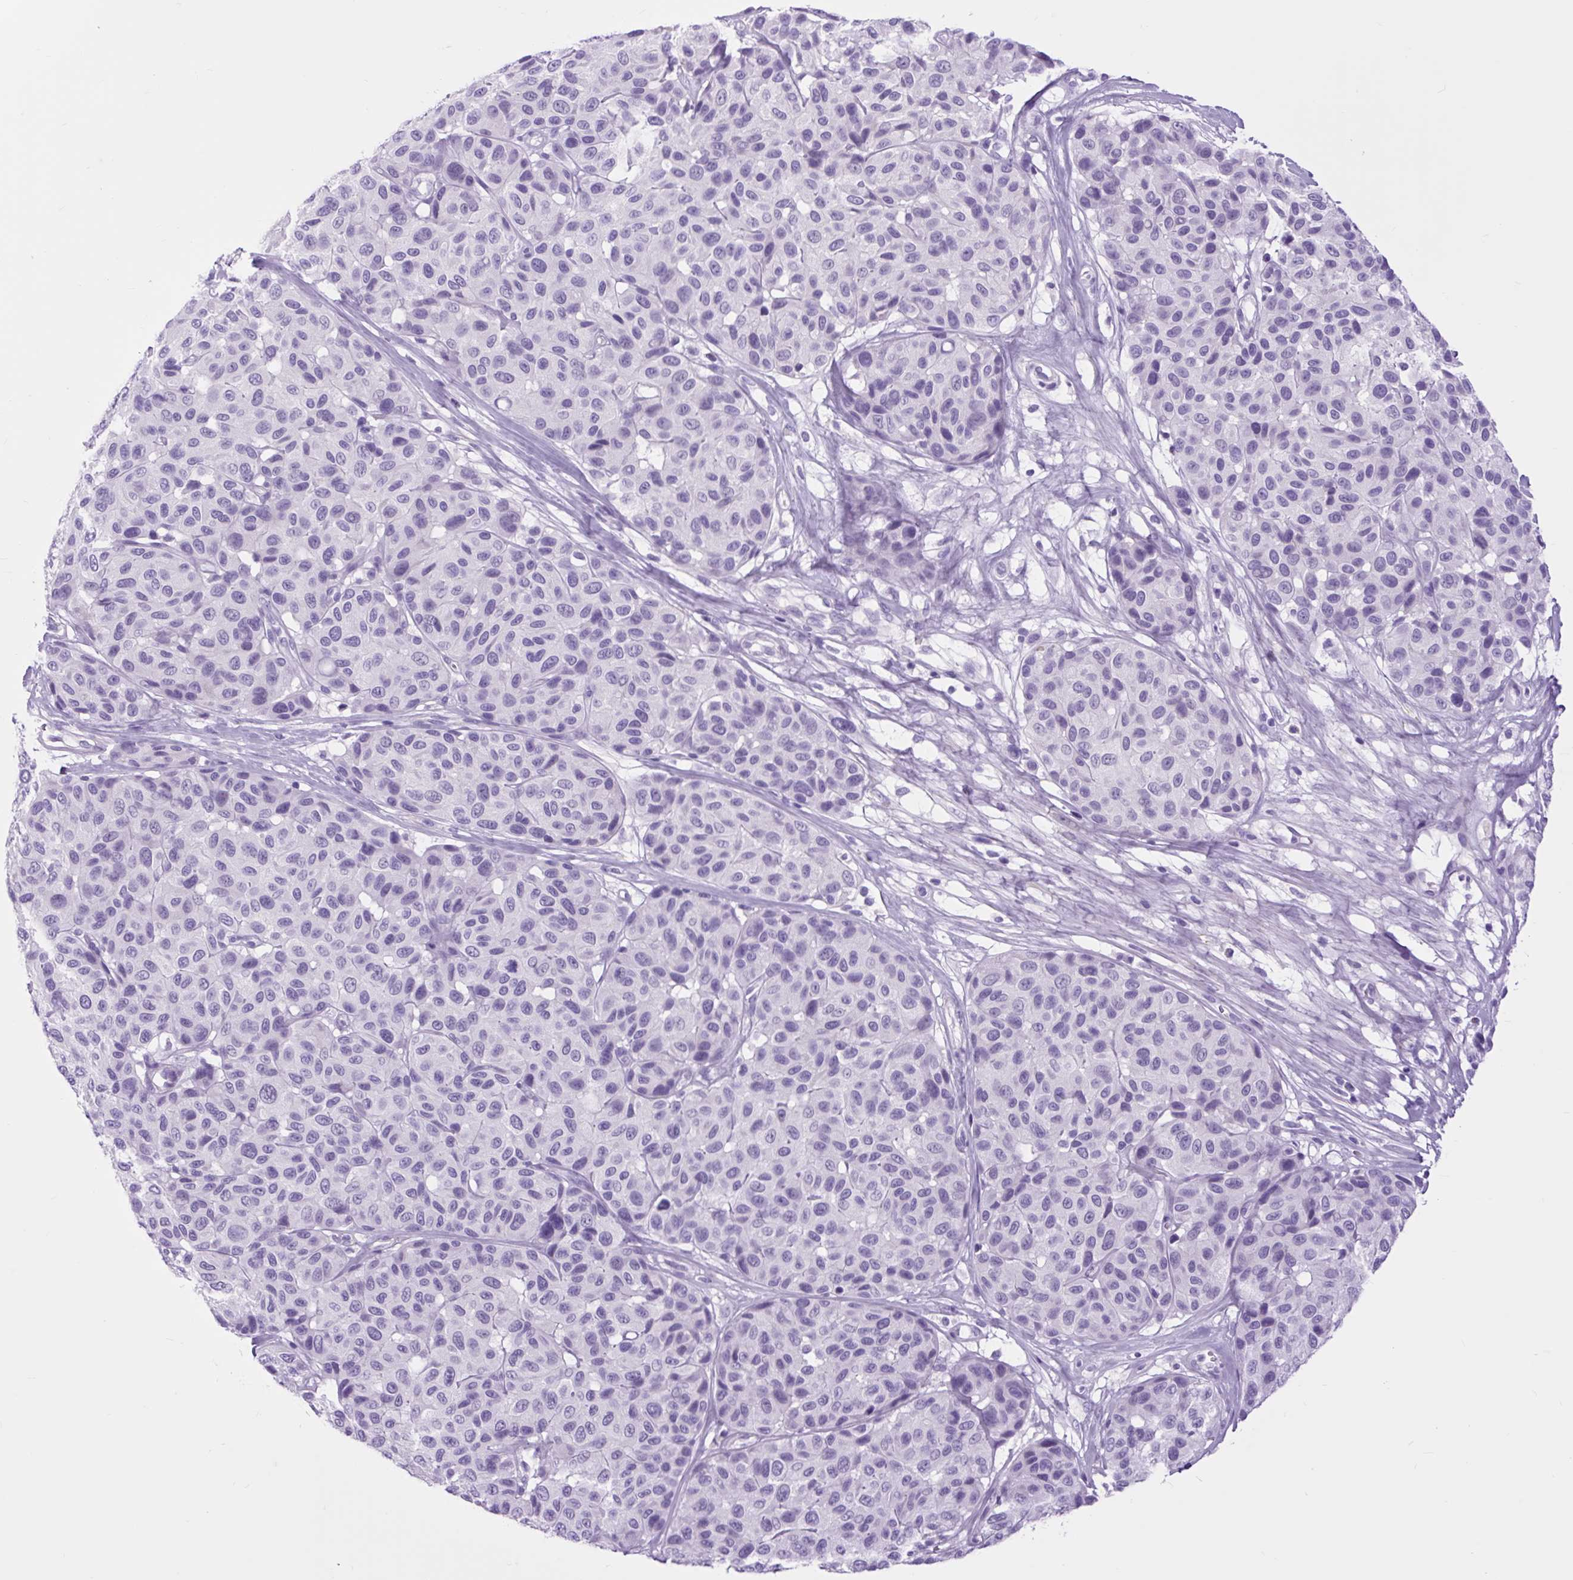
{"staining": {"intensity": "negative", "quantity": "none", "location": "none"}, "tissue": "melanoma", "cell_type": "Tumor cells", "image_type": "cancer", "snomed": [{"axis": "morphology", "description": "Malignant melanoma, NOS"}, {"axis": "topography", "description": "Skin"}], "caption": "Melanoma stained for a protein using immunohistochemistry (IHC) exhibits no positivity tumor cells.", "gene": "DPP6", "patient": {"sex": "female", "age": 66}}